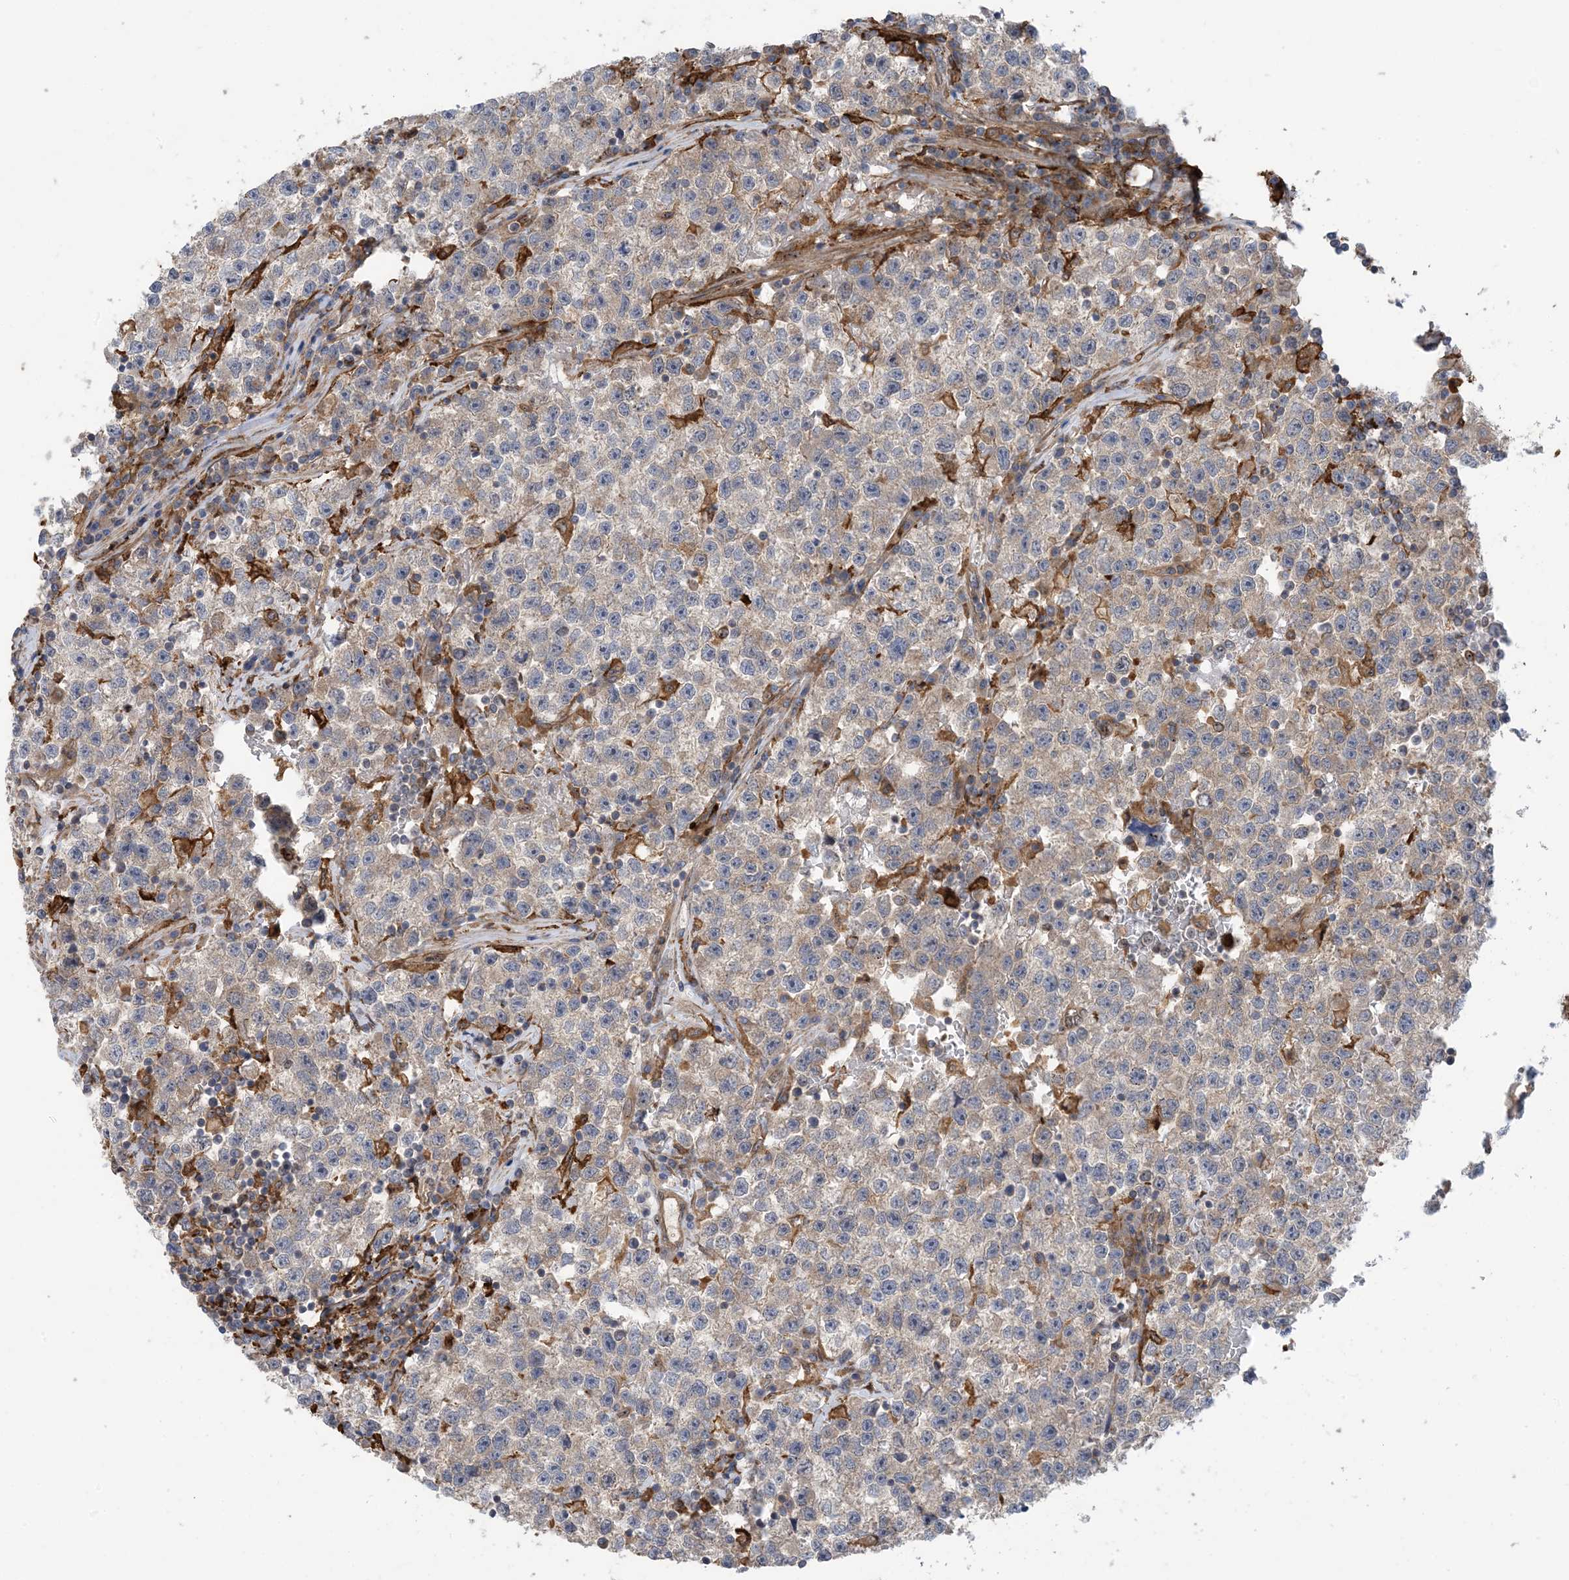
{"staining": {"intensity": "weak", "quantity": "<25%", "location": "cytoplasmic/membranous"}, "tissue": "testis cancer", "cell_type": "Tumor cells", "image_type": "cancer", "snomed": [{"axis": "morphology", "description": "Seminoma, NOS"}, {"axis": "topography", "description": "Testis"}], "caption": "Tumor cells are negative for brown protein staining in testis cancer.", "gene": "HS1BP3", "patient": {"sex": "male", "age": 22}}